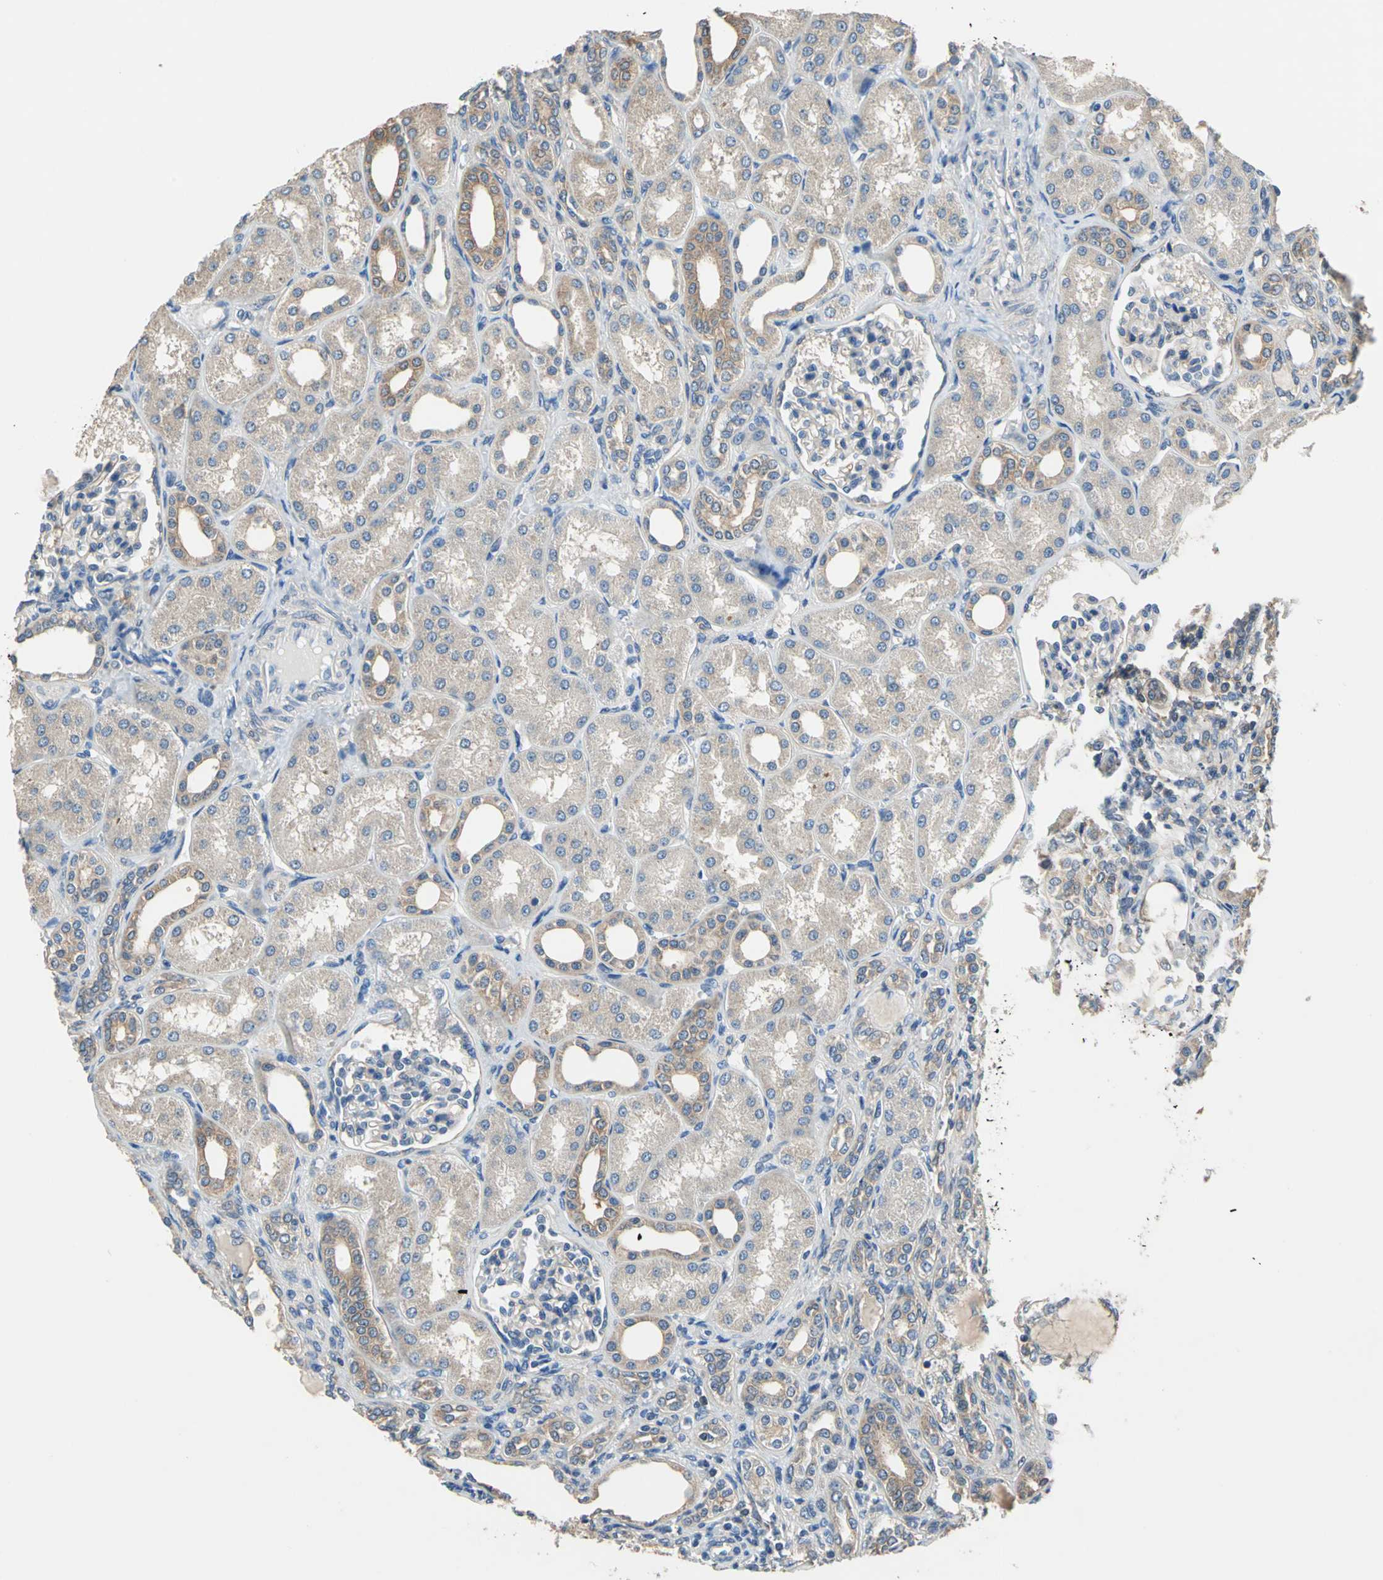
{"staining": {"intensity": "weak", "quantity": "<25%", "location": "cytoplasmic/membranous"}, "tissue": "kidney", "cell_type": "Cells in glomeruli", "image_type": "normal", "snomed": [{"axis": "morphology", "description": "Normal tissue, NOS"}, {"axis": "topography", "description": "Kidney"}], "caption": "High magnification brightfield microscopy of unremarkable kidney stained with DAB (brown) and counterstained with hematoxylin (blue): cells in glomeruli show no significant expression. (Brightfield microscopy of DAB (3,3'-diaminobenzidine) immunohistochemistry at high magnification).", "gene": "PRKCA", "patient": {"sex": "male", "age": 7}}